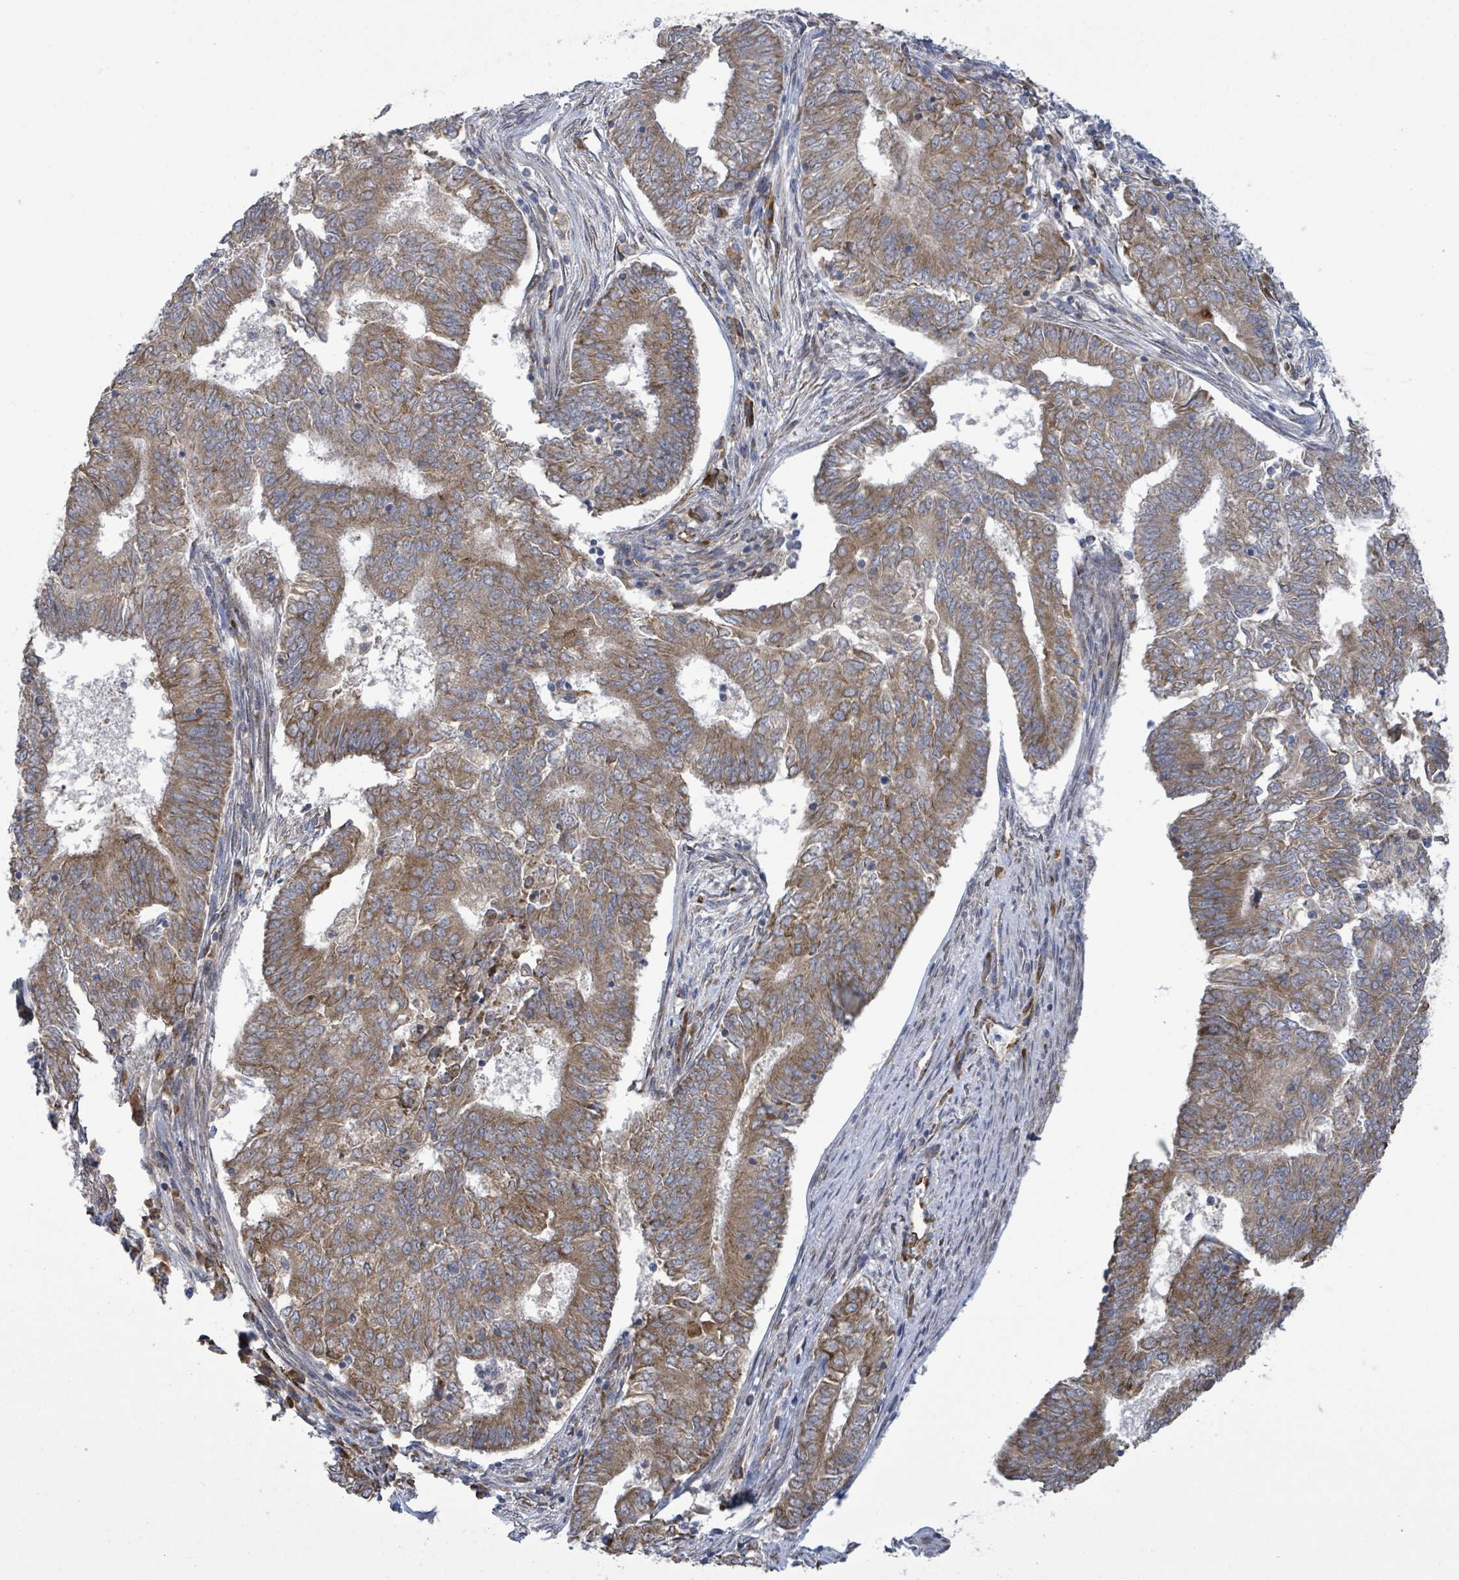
{"staining": {"intensity": "moderate", "quantity": ">75%", "location": "cytoplasmic/membranous"}, "tissue": "endometrial cancer", "cell_type": "Tumor cells", "image_type": "cancer", "snomed": [{"axis": "morphology", "description": "Adenocarcinoma, NOS"}, {"axis": "topography", "description": "Endometrium"}], "caption": "Immunohistochemical staining of adenocarcinoma (endometrial) exhibits moderate cytoplasmic/membranous protein expression in about >75% of tumor cells.", "gene": "NOMO1", "patient": {"sex": "female", "age": 62}}